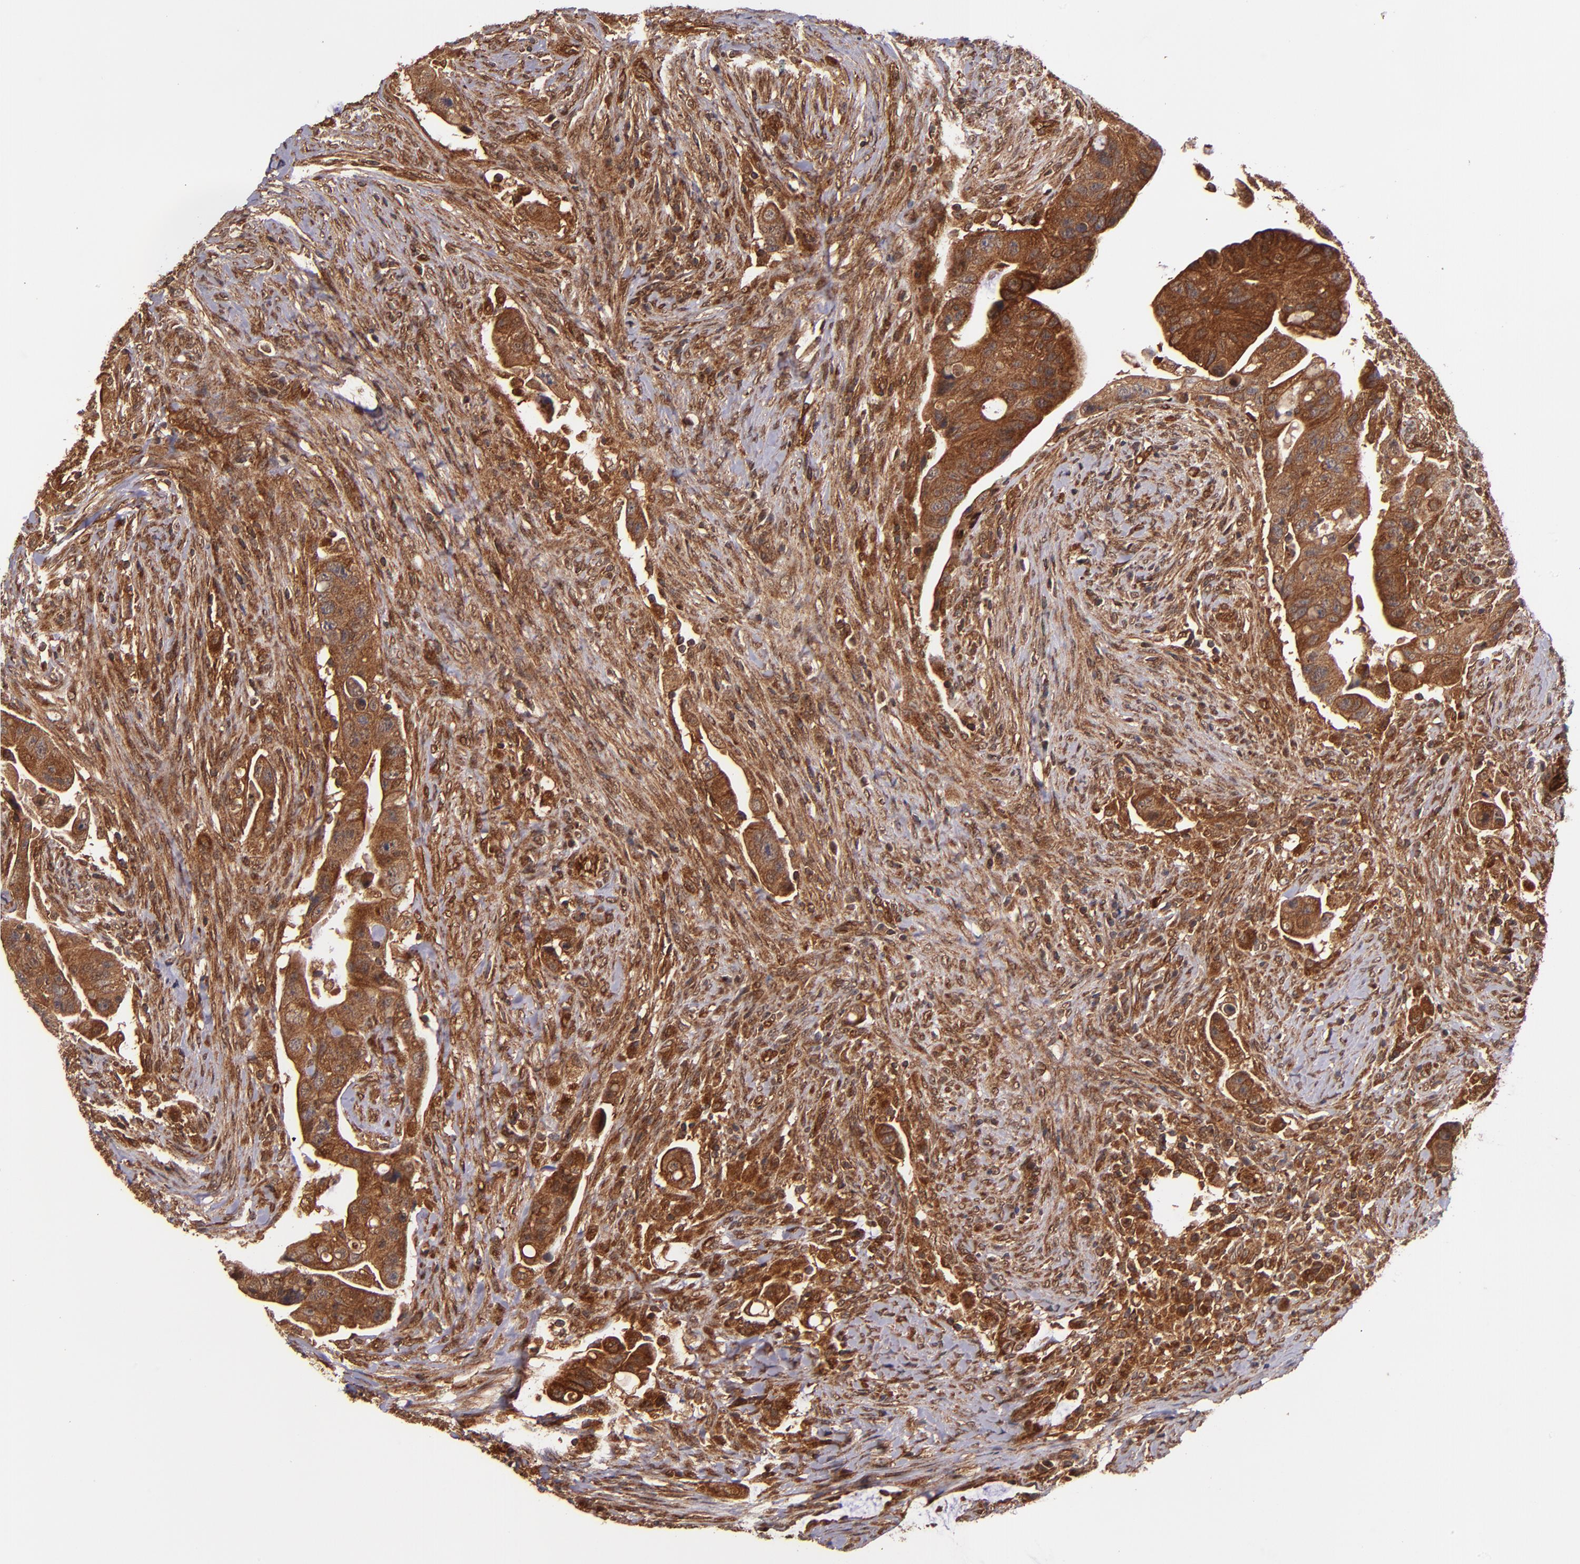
{"staining": {"intensity": "strong", "quantity": ">75%", "location": "cytoplasmic/membranous"}, "tissue": "colorectal cancer", "cell_type": "Tumor cells", "image_type": "cancer", "snomed": [{"axis": "morphology", "description": "Adenocarcinoma, NOS"}, {"axis": "topography", "description": "Rectum"}], "caption": "An IHC micrograph of tumor tissue is shown. Protein staining in brown highlights strong cytoplasmic/membranous positivity in adenocarcinoma (colorectal) within tumor cells.", "gene": "STX8", "patient": {"sex": "female", "age": 71}}